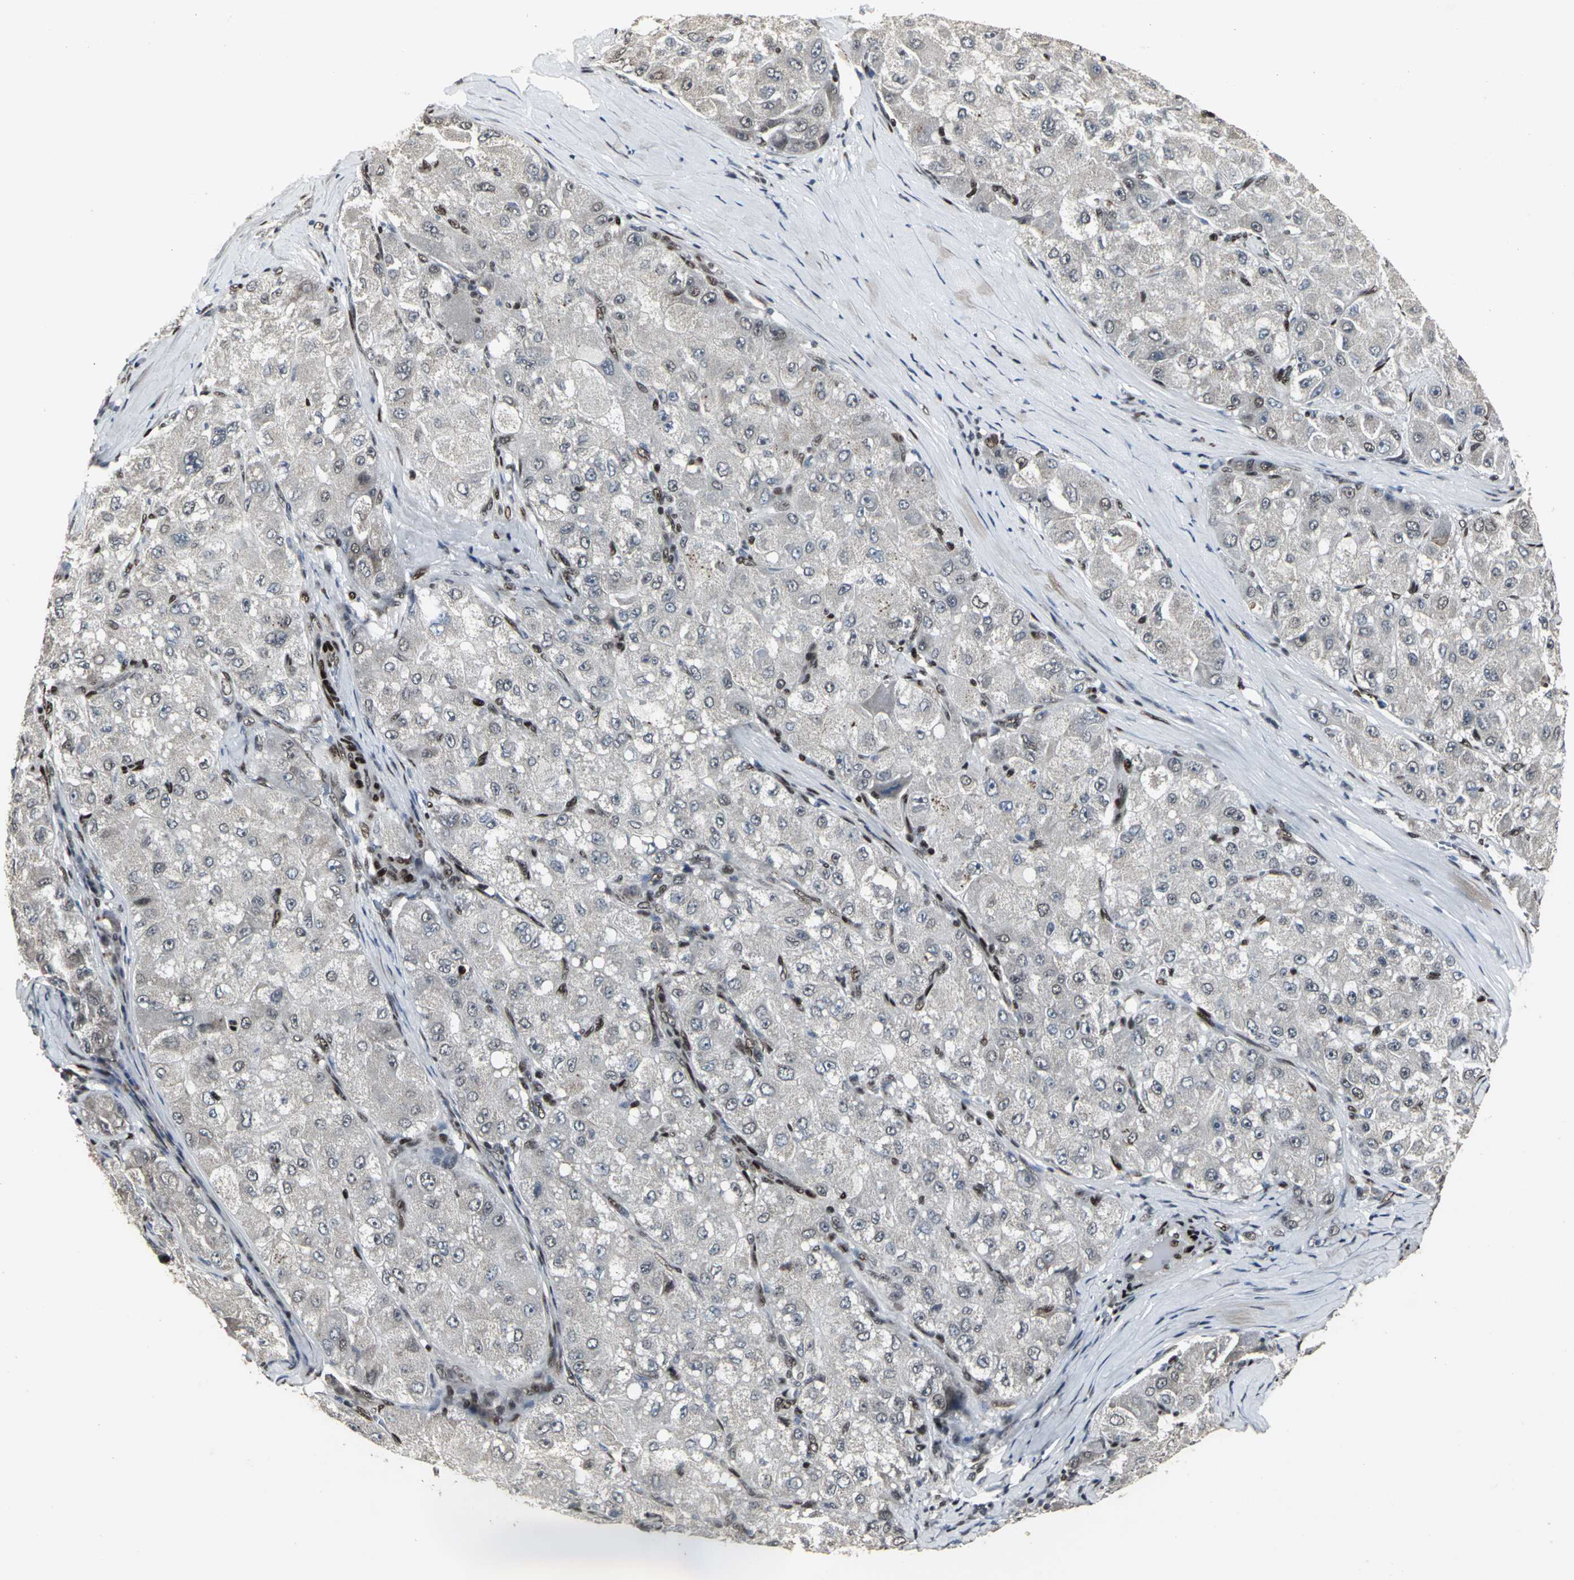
{"staining": {"intensity": "weak", "quantity": "<25%", "location": "cytoplasmic/membranous"}, "tissue": "liver cancer", "cell_type": "Tumor cells", "image_type": "cancer", "snomed": [{"axis": "morphology", "description": "Carcinoma, Hepatocellular, NOS"}, {"axis": "topography", "description": "Liver"}], "caption": "Photomicrograph shows no significant protein staining in tumor cells of hepatocellular carcinoma (liver).", "gene": "SRF", "patient": {"sex": "male", "age": 80}}